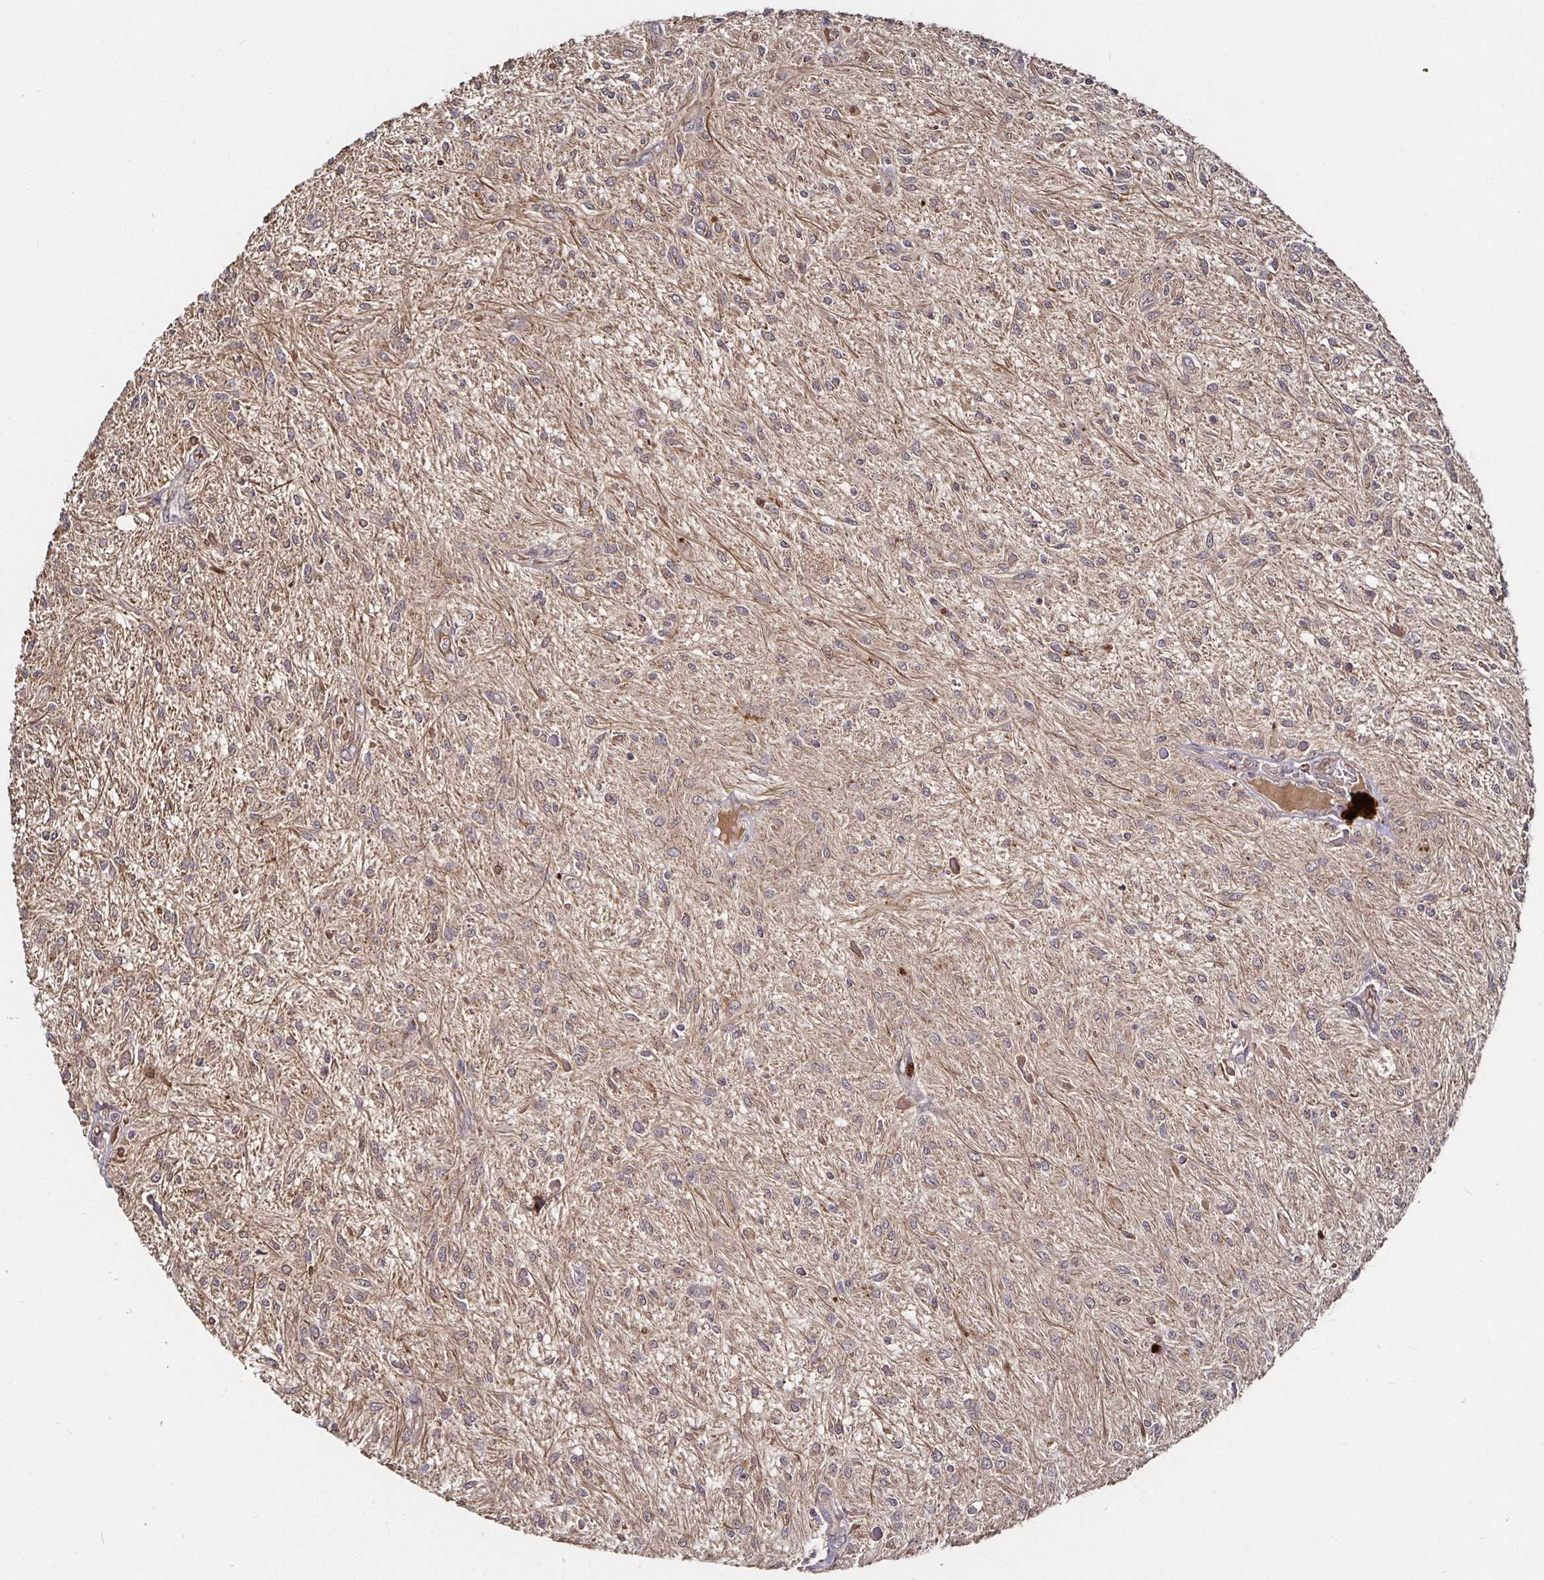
{"staining": {"intensity": "weak", "quantity": "25%-75%", "location": "cytoplasmic/membranous"}, "tissue": "glioma", "cell_type": "Tumor cells", "image_type": "cancer", "snomed": [{"axis": "morphology", "description": "Glioma, malignant, Low grade"}, {"axis": "topography", "description": "Cerebellum"}], "caption": "A histopathology image of human malignant low-grade glioma stained for a protein reveals weak cytoplasmic/membranous brown staining in tumor cells. The protein of interest is stained brown, and the nuclei are stained in blue (DAB (3,3'-diaminobenzidine) IHC with brightfield microscopy, high magnification).", "gene": "SMYD3", "patient": {"sex": "female", "age": 14}}